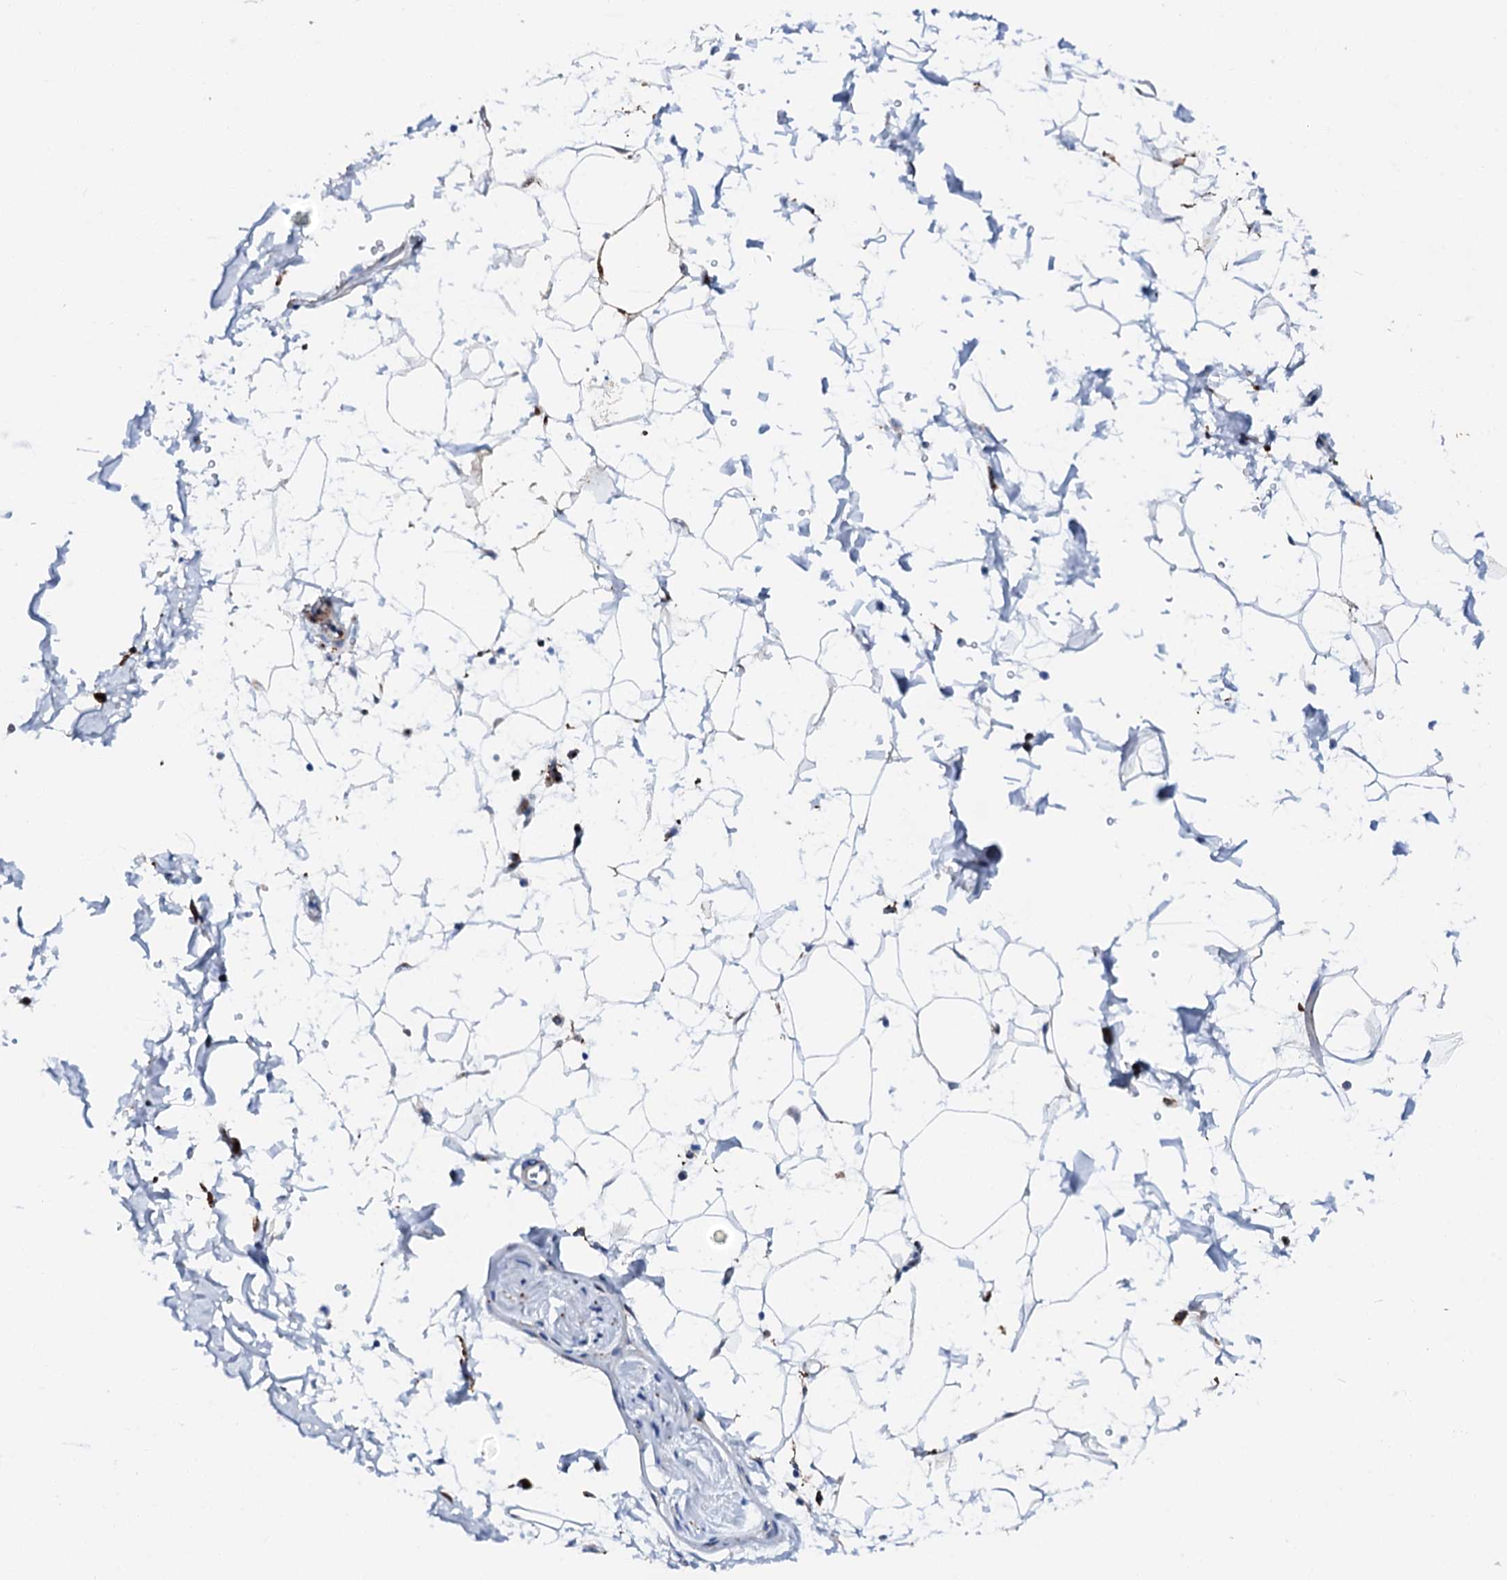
{"staining": {"intensity": "moderate", "quantity": "<25%", "location": "cytoplasmic/membranous"}, "tissue": "adipose tissue", "cell_type": "Adipocytes", "image_type": "normal", "snomed": [{"axis": "morphology", "description": "Normal tissue, NOS"}, {"axis": "topography", "description": "Soft tissue"}], "caption": "This is a histology image of immunohistochemistry (IHC) staining of unremarkable adipose tissue, which shows moderate positivity in the cytoplasmic/membranous of adipocytes.", "gene": "MED13L", "patient": {"sex": "male", "age": 72}}